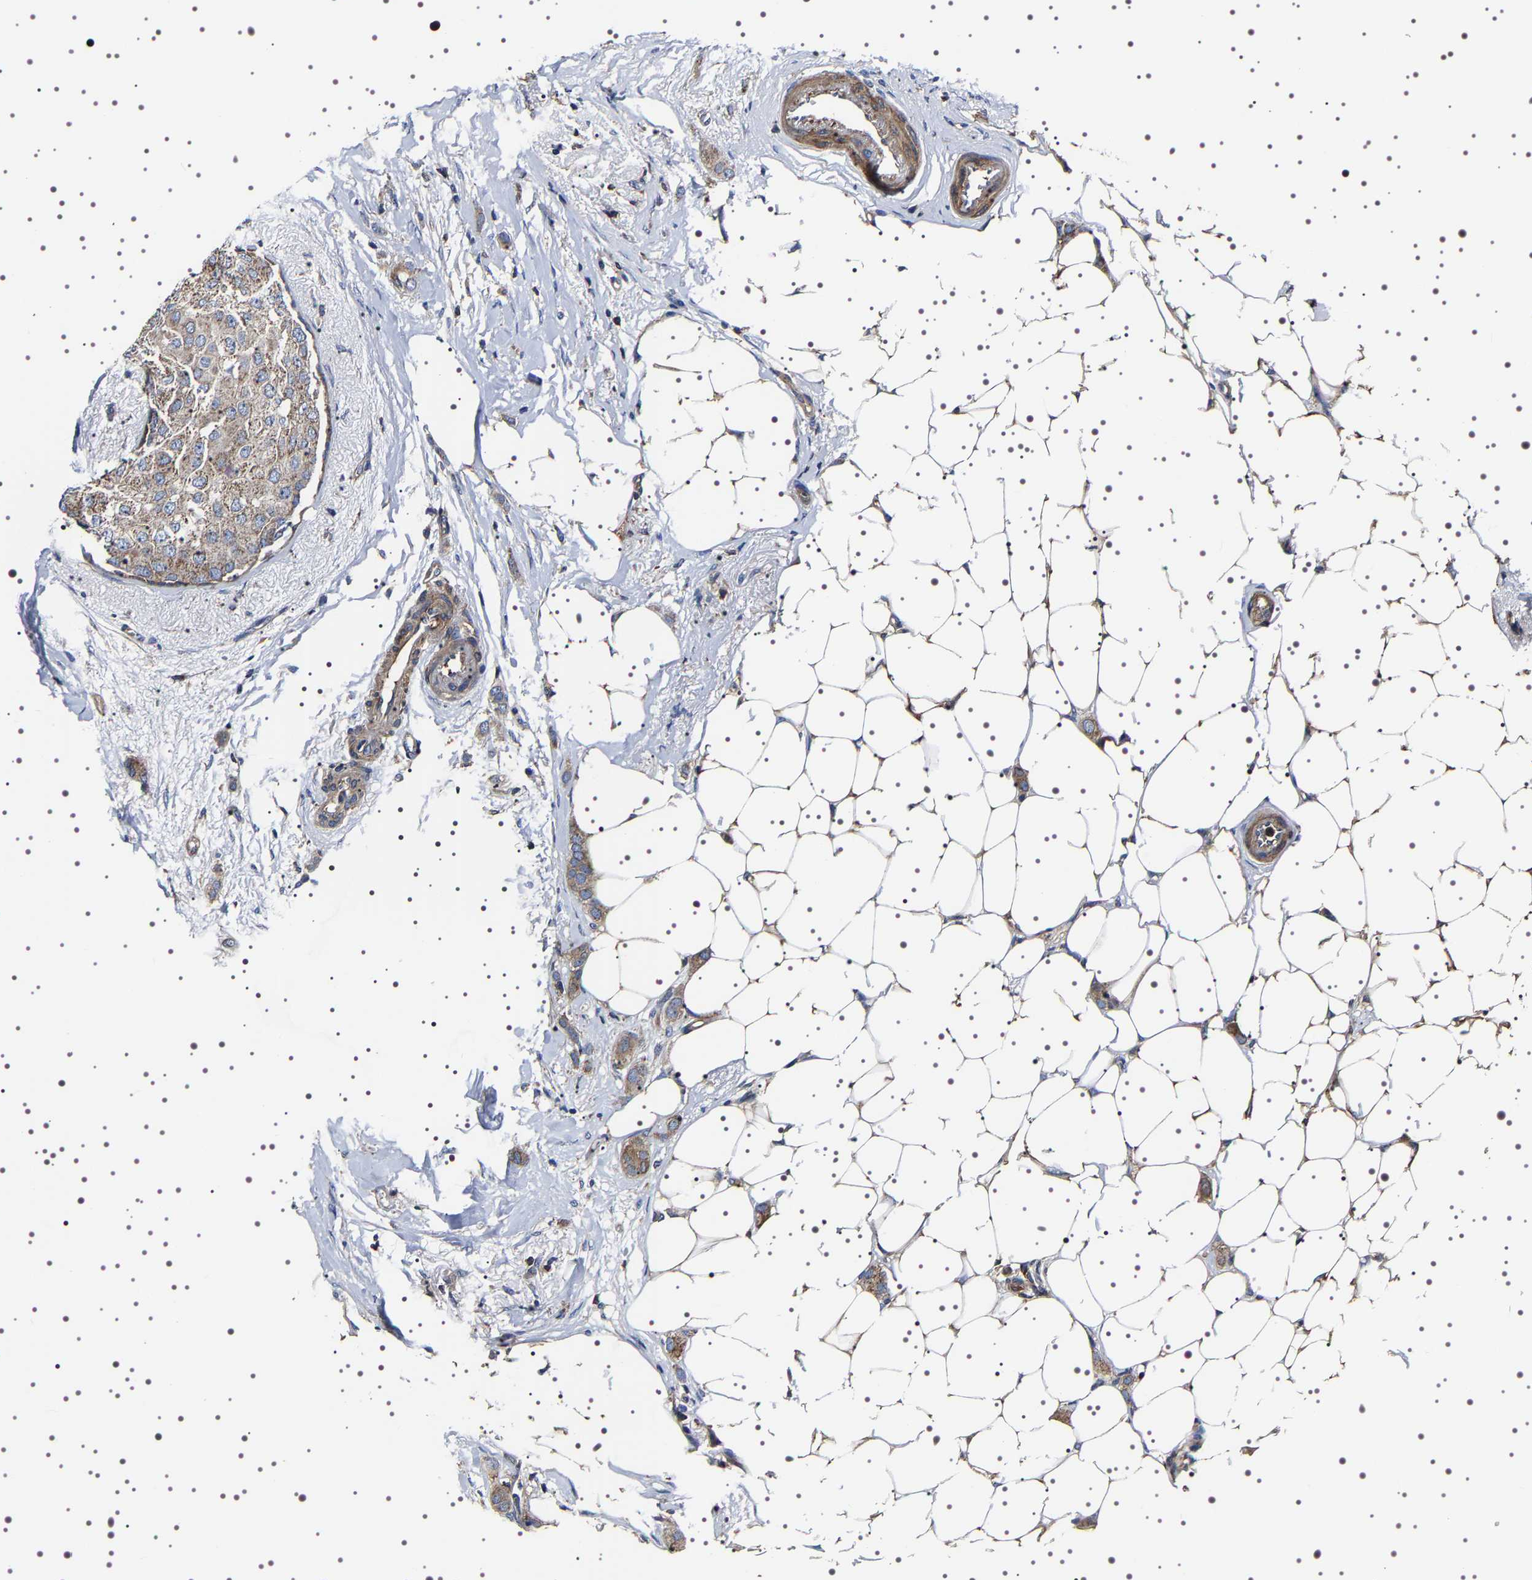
{"staining": {"intensity": "moderate", "quantity": ">75%", "location": "cytoplasmic/membranous"}, "tissue": "breast cancer", "cell_type": "Tumor cells", "image_type": "cancer", "snomed": [{"axis": "morphology", "description": "Lobular carcinoma"}, {"axis": "topography", "description": "Breast"}], "caption": "An immunohistochemistry histopathology image of tumor tissue is shown. Protein staining in brown labels moderate cytoplasmic/membranous positivity in lobular carcinoma (breast) within tumor cells. Nuclei are stained in blue.", "gene": "WDR1", "patient": {"sex": "female", "age": 55}}